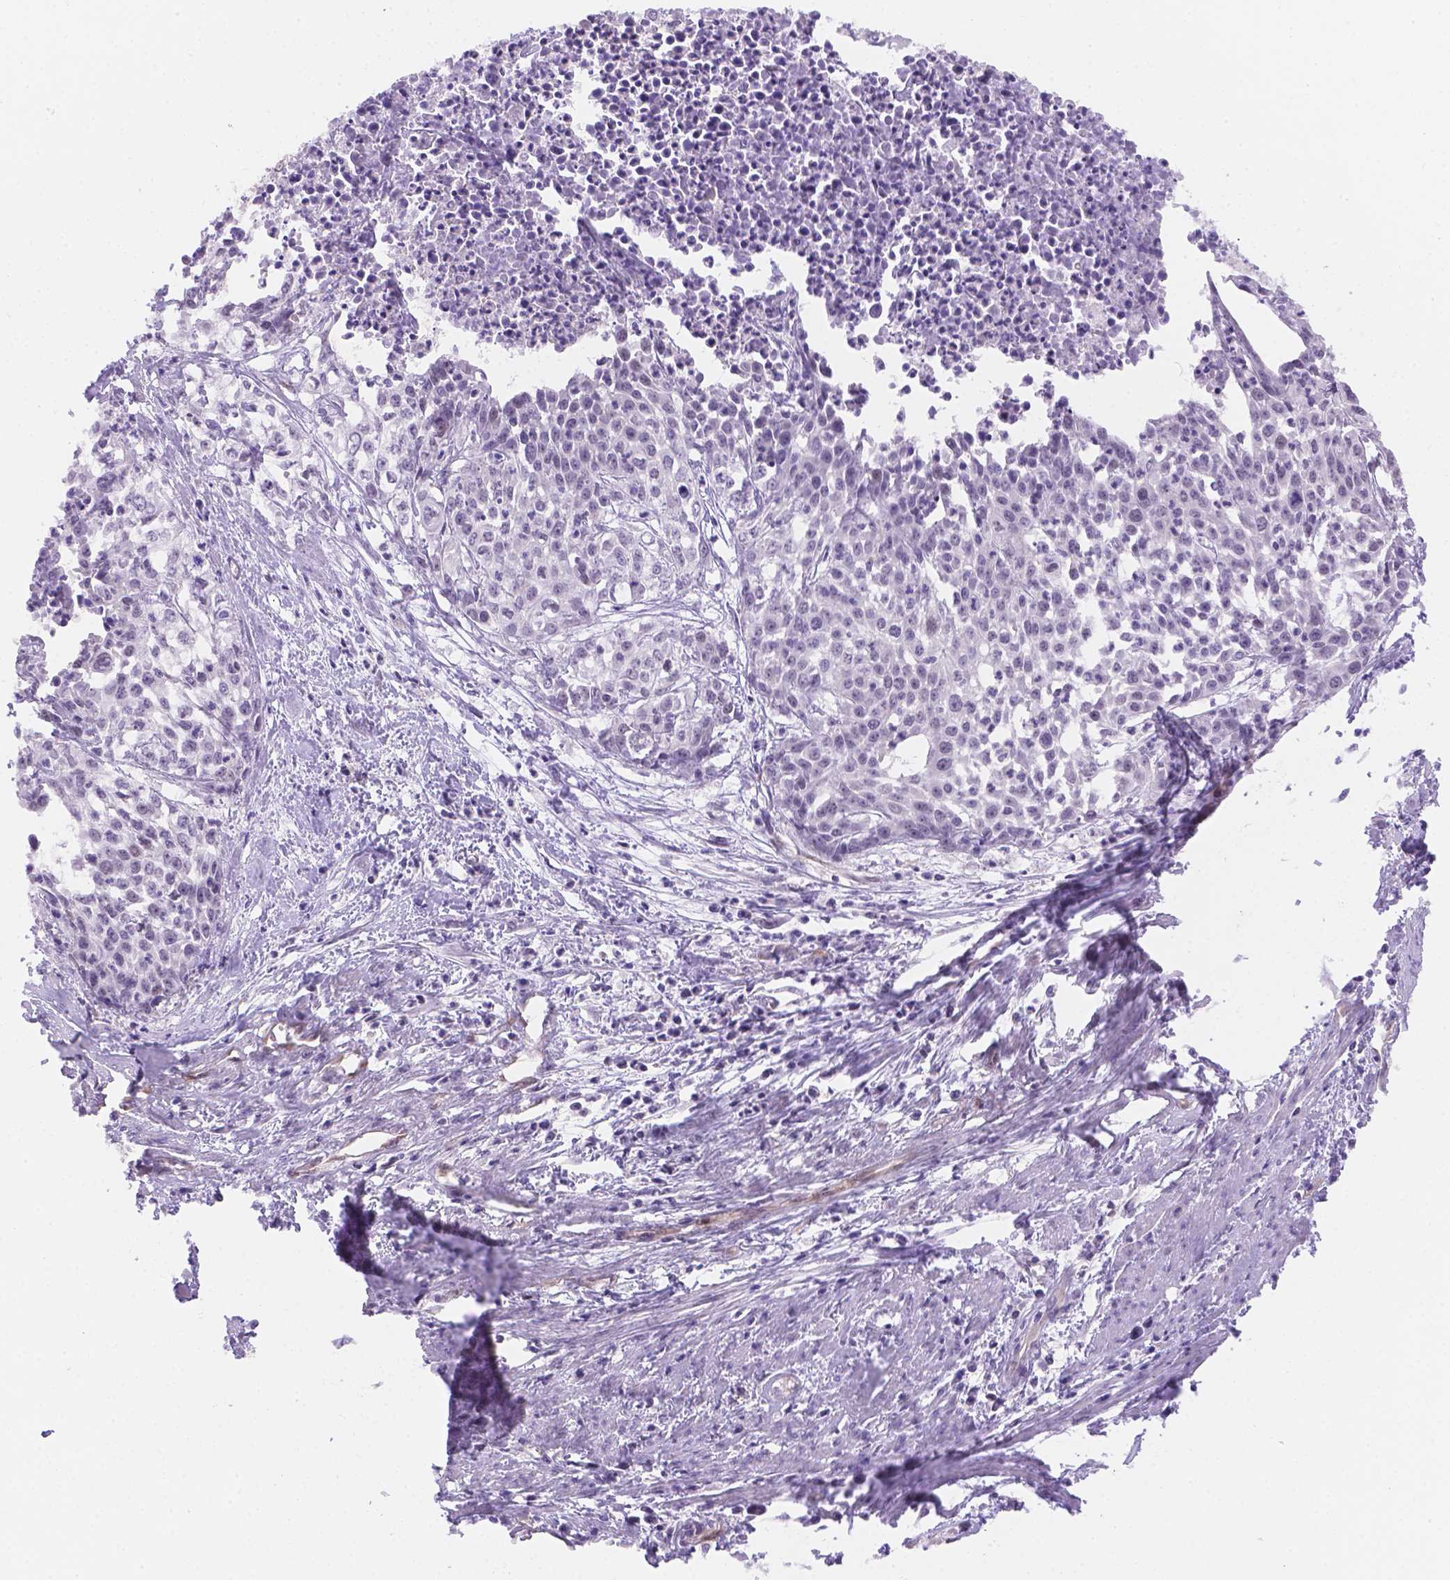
{"staining": {"intensity": "negative", "quantity": "none", "location": "none"}, "tissue": "cervical cancer", "cell_type": "Tumor cells", "image_type": "cancer", "snomed": [{"axis": "morphology", "description": "Squamous cell carcinoma, NOS"}, {"axis": "topography", "description": "Cervix"}], "caption": "Image shows no significant protein expression in tumor cells of cervical cancer.", "gene": "NXPE2", "patient": {"sex": "female", "age": 39}}